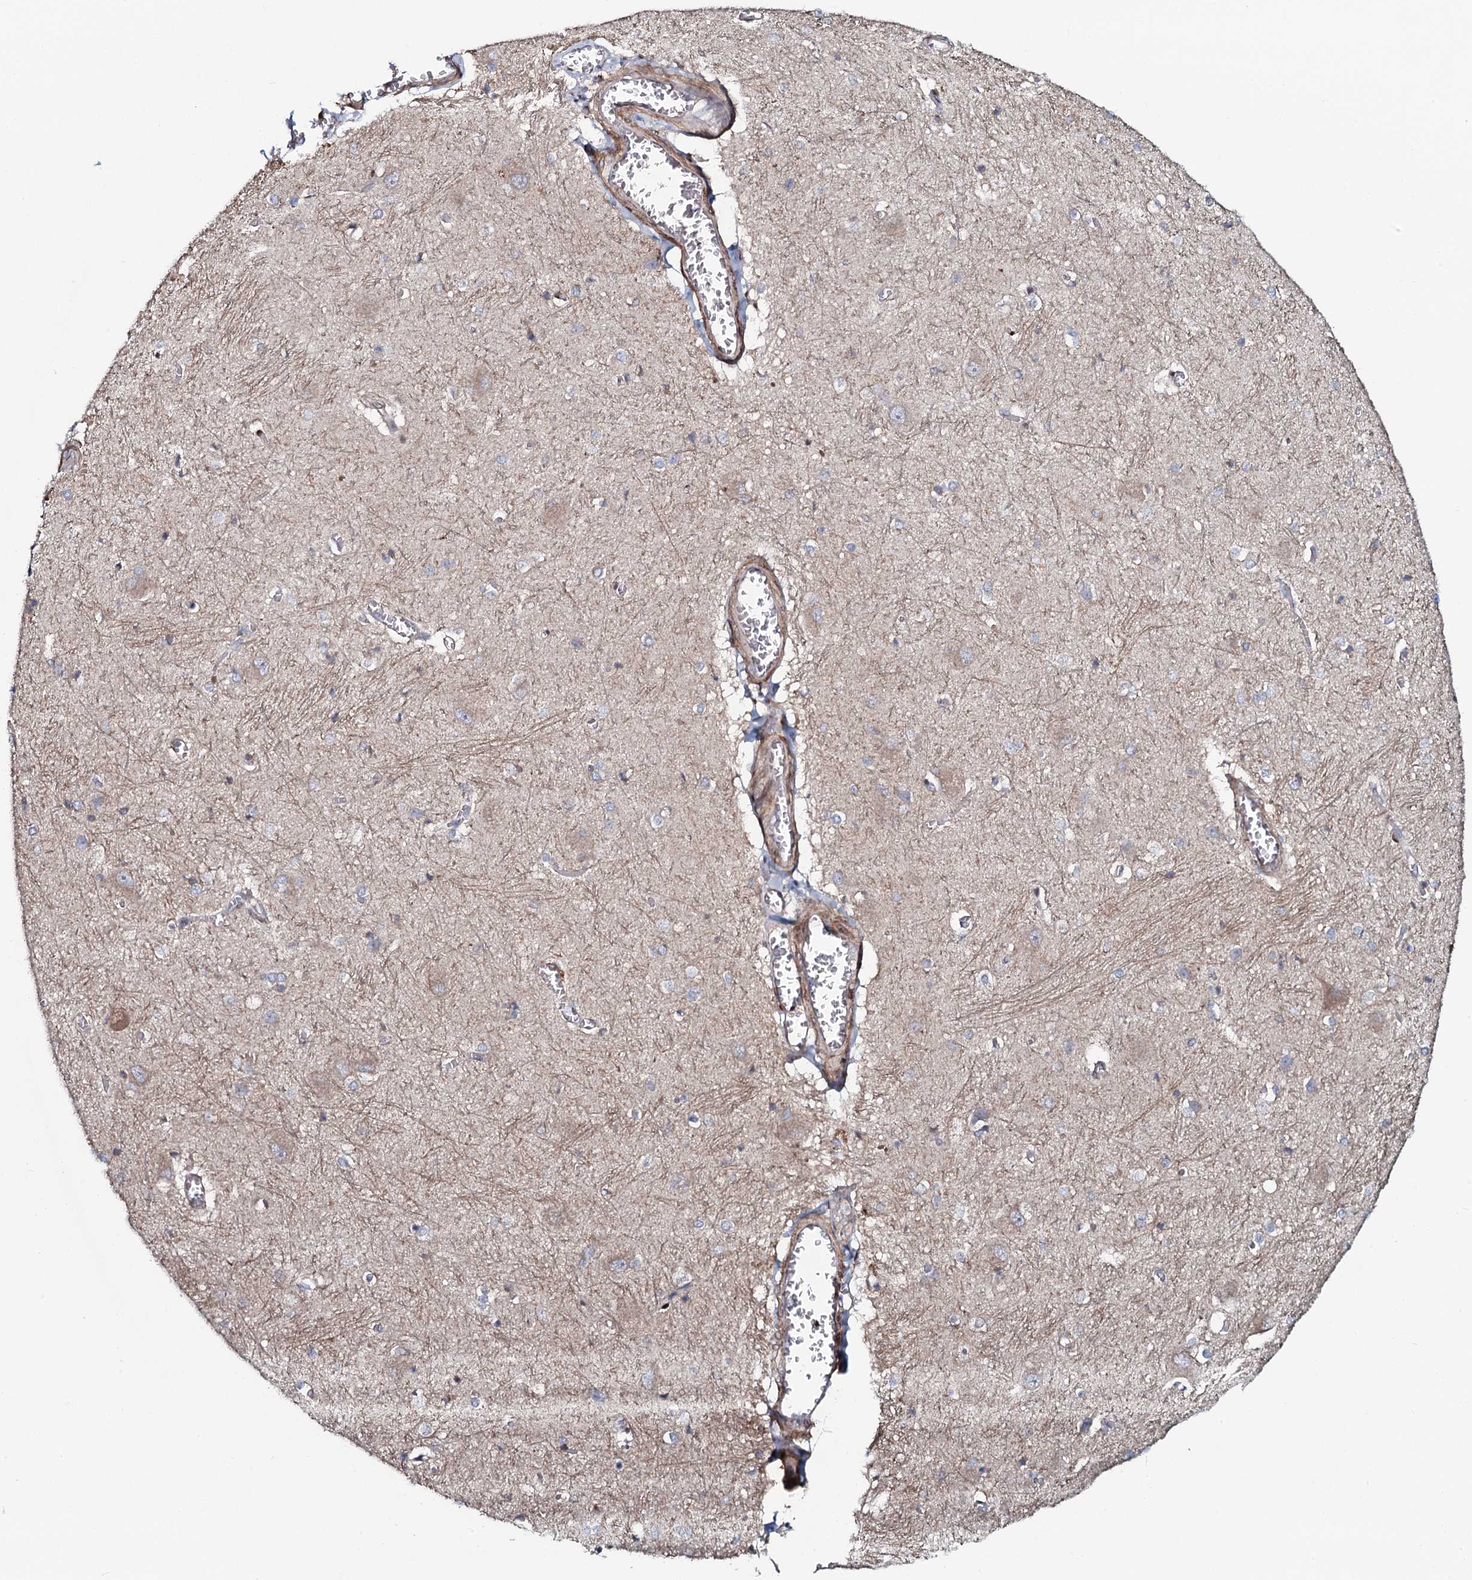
{"staining": {"intensity": "weak", "quantity": "<25%", "location": "cytoplasmic/membranous"}, "tissue": "caudate", "cell_type": "Glial cells", "image_type": "normal", "snomed": [{"axis": "morphology", "description": "Normal tissue, NOS"}, {"axis": "topography", "description": "Lateral ventricle wall"}], "caption": "Glial cells are negative for brown protein staining in normal caudate. (Immunohistochemistry (ihc), brightfield microscopy, high magnification).", "gene": "KCTD4", "patient": {"sex": "male", "age": 37}}